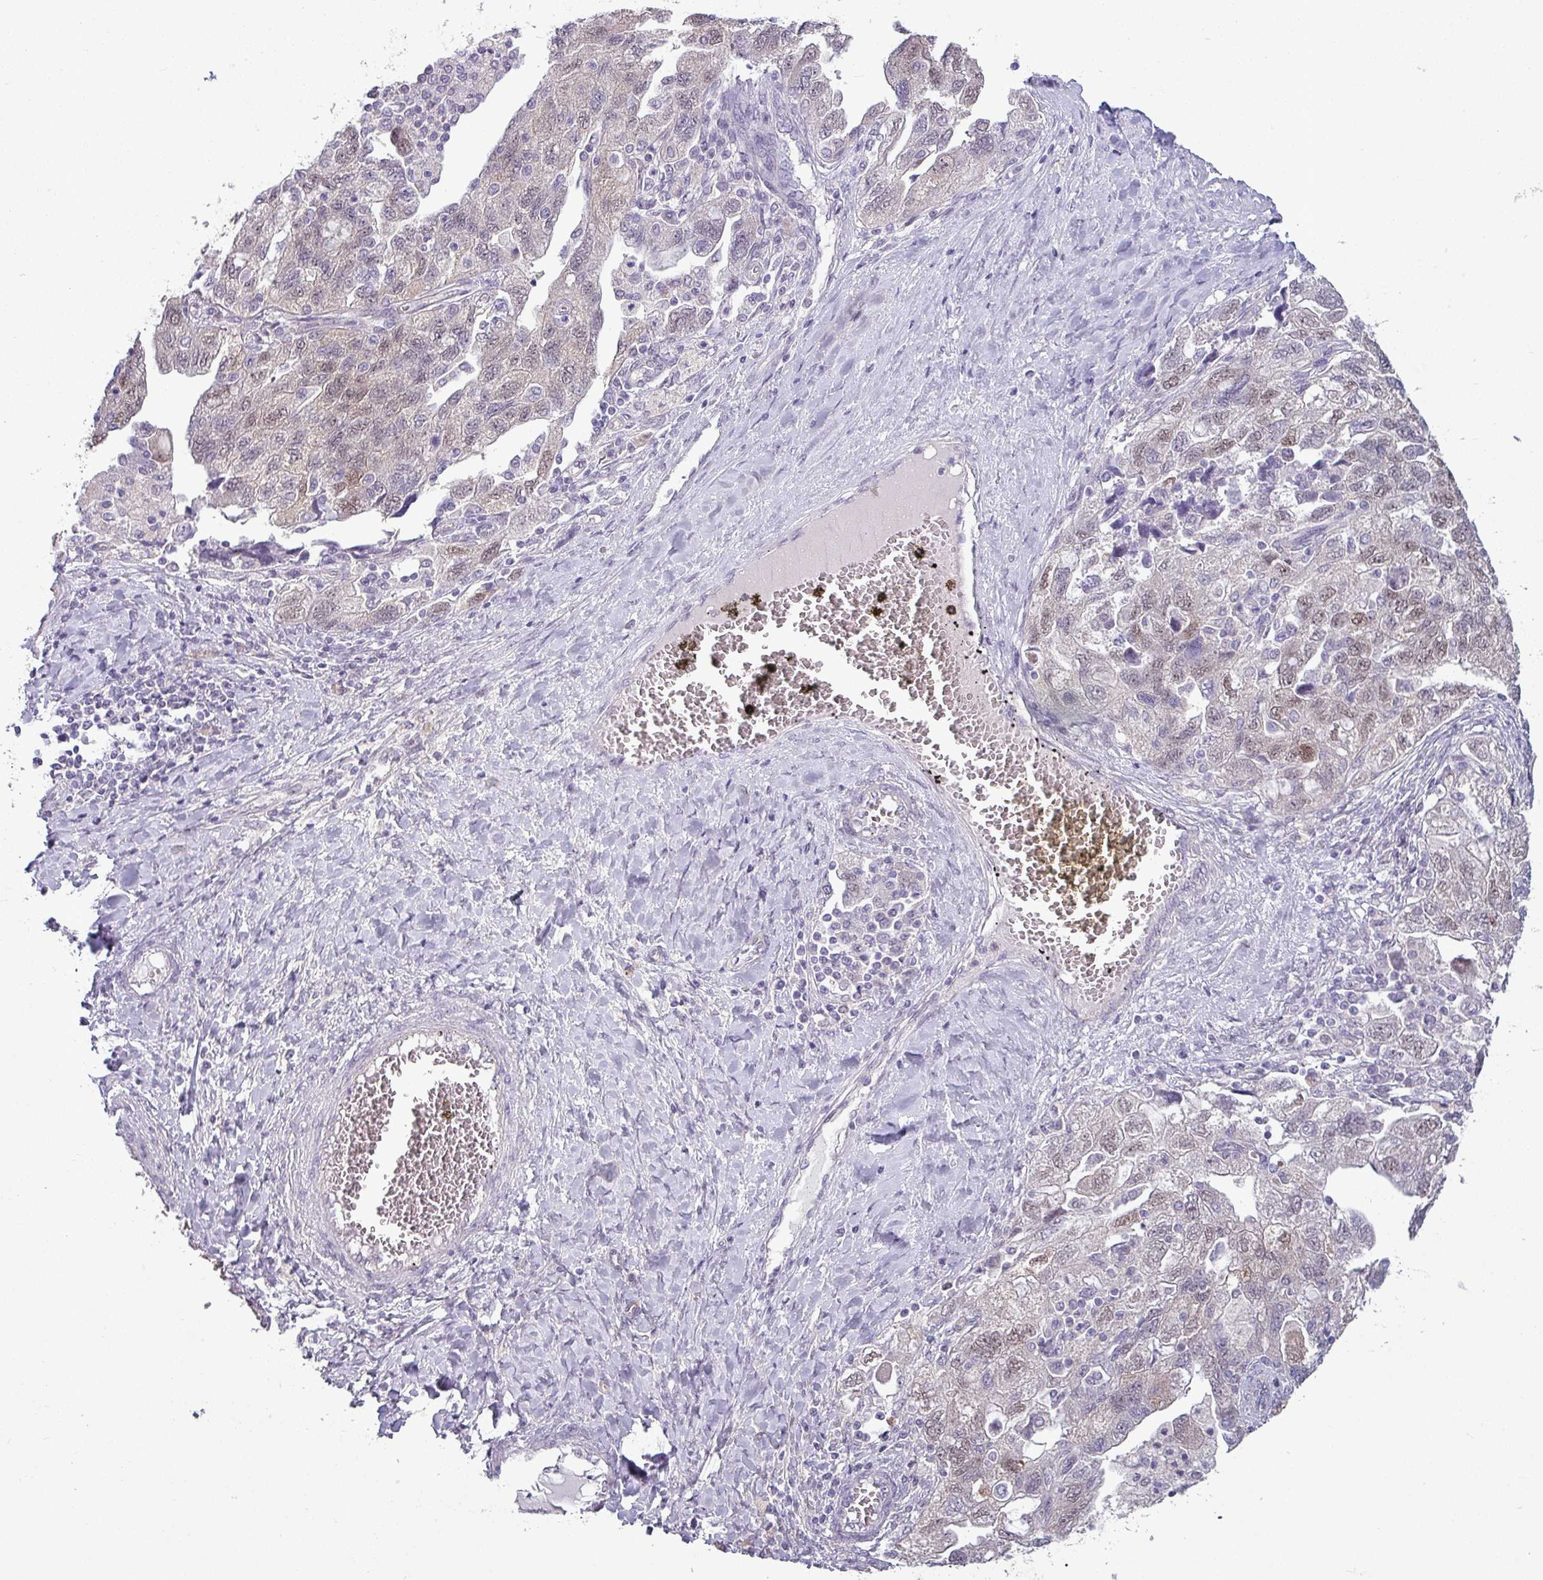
{"staining": {"intensity": "weak", "quantity": "25%-75%", "location": "nuclear"}, "tissue": "ovarian cancer", "cell_type": "Tumor cells", "image_type": "cancer", "snomed": [{"axis": "morphology", "description": "Carcinoma, NOS"}, {"axis": "morphology", "description": "Cystadenocarcinoma, serous, NOS"}, {"axis": "topography", "description": "Ovary"}], "caption": "Weak nuclear expression is identified in approximately 25%-75% of tumor cells in ovarian serous cystadenocarcinoma.", "gene": "TTLL12", "patient": {"sex": "female", "age": 69}}